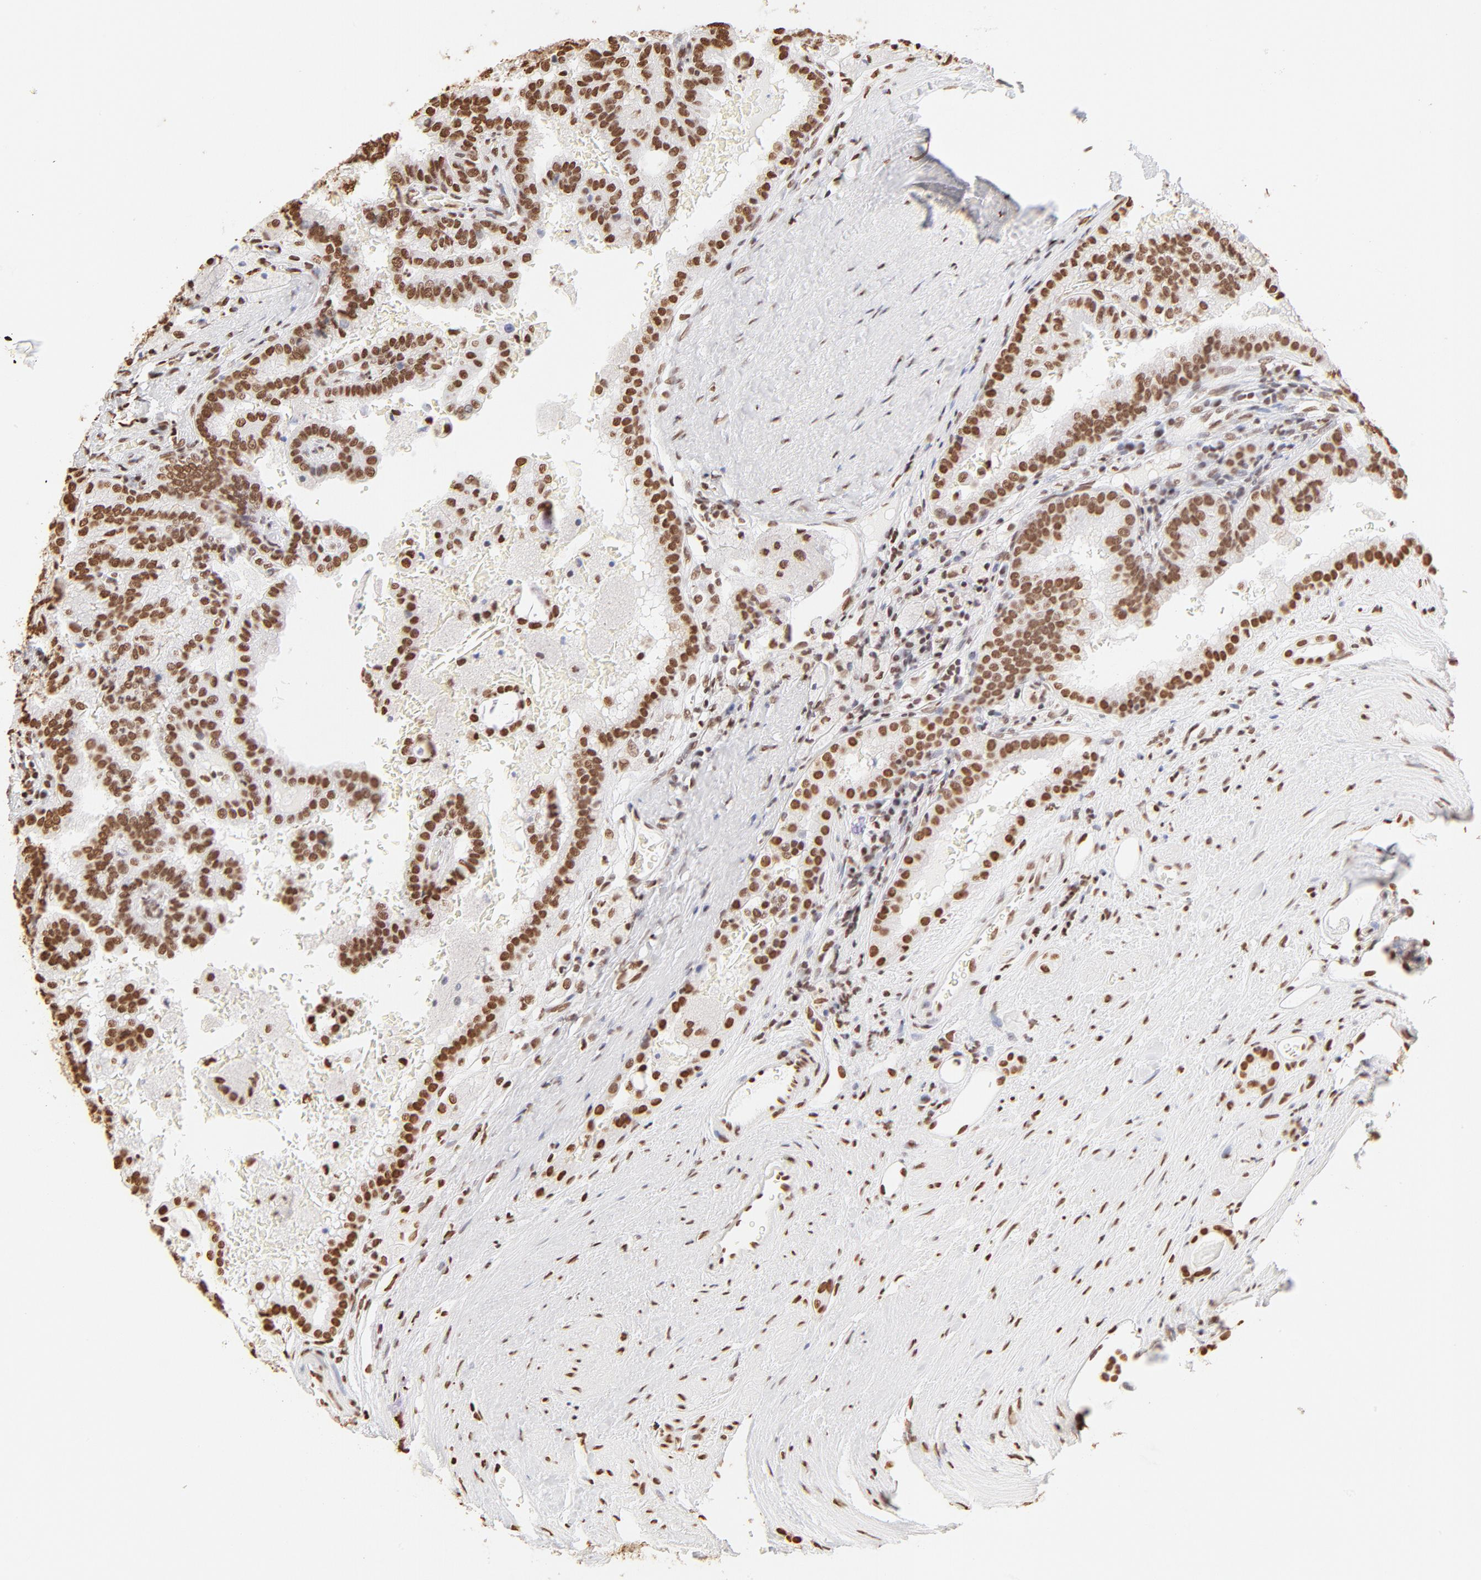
{"staining": {"intensity": "strong", "quantity": ">75%", "location": "nuclear"}, "tissue": "renal cancer", "cell_type": "Tumor cells", "image_type": "cancer", "snomed": [{"axis": "morphology", "description": "Adenocarcinoma, NOS"}, {"axis": "topography", "description": "Kidney"}], "caption": "A micrograph showing strong nuclear staining in approximately >75% of tumor cells in renal cancer (adenocarcinoma), as visualized by brown immunohistochemical staining.", "gene": "ZNF540", "patient": {"sex": "male", "age": 61}}